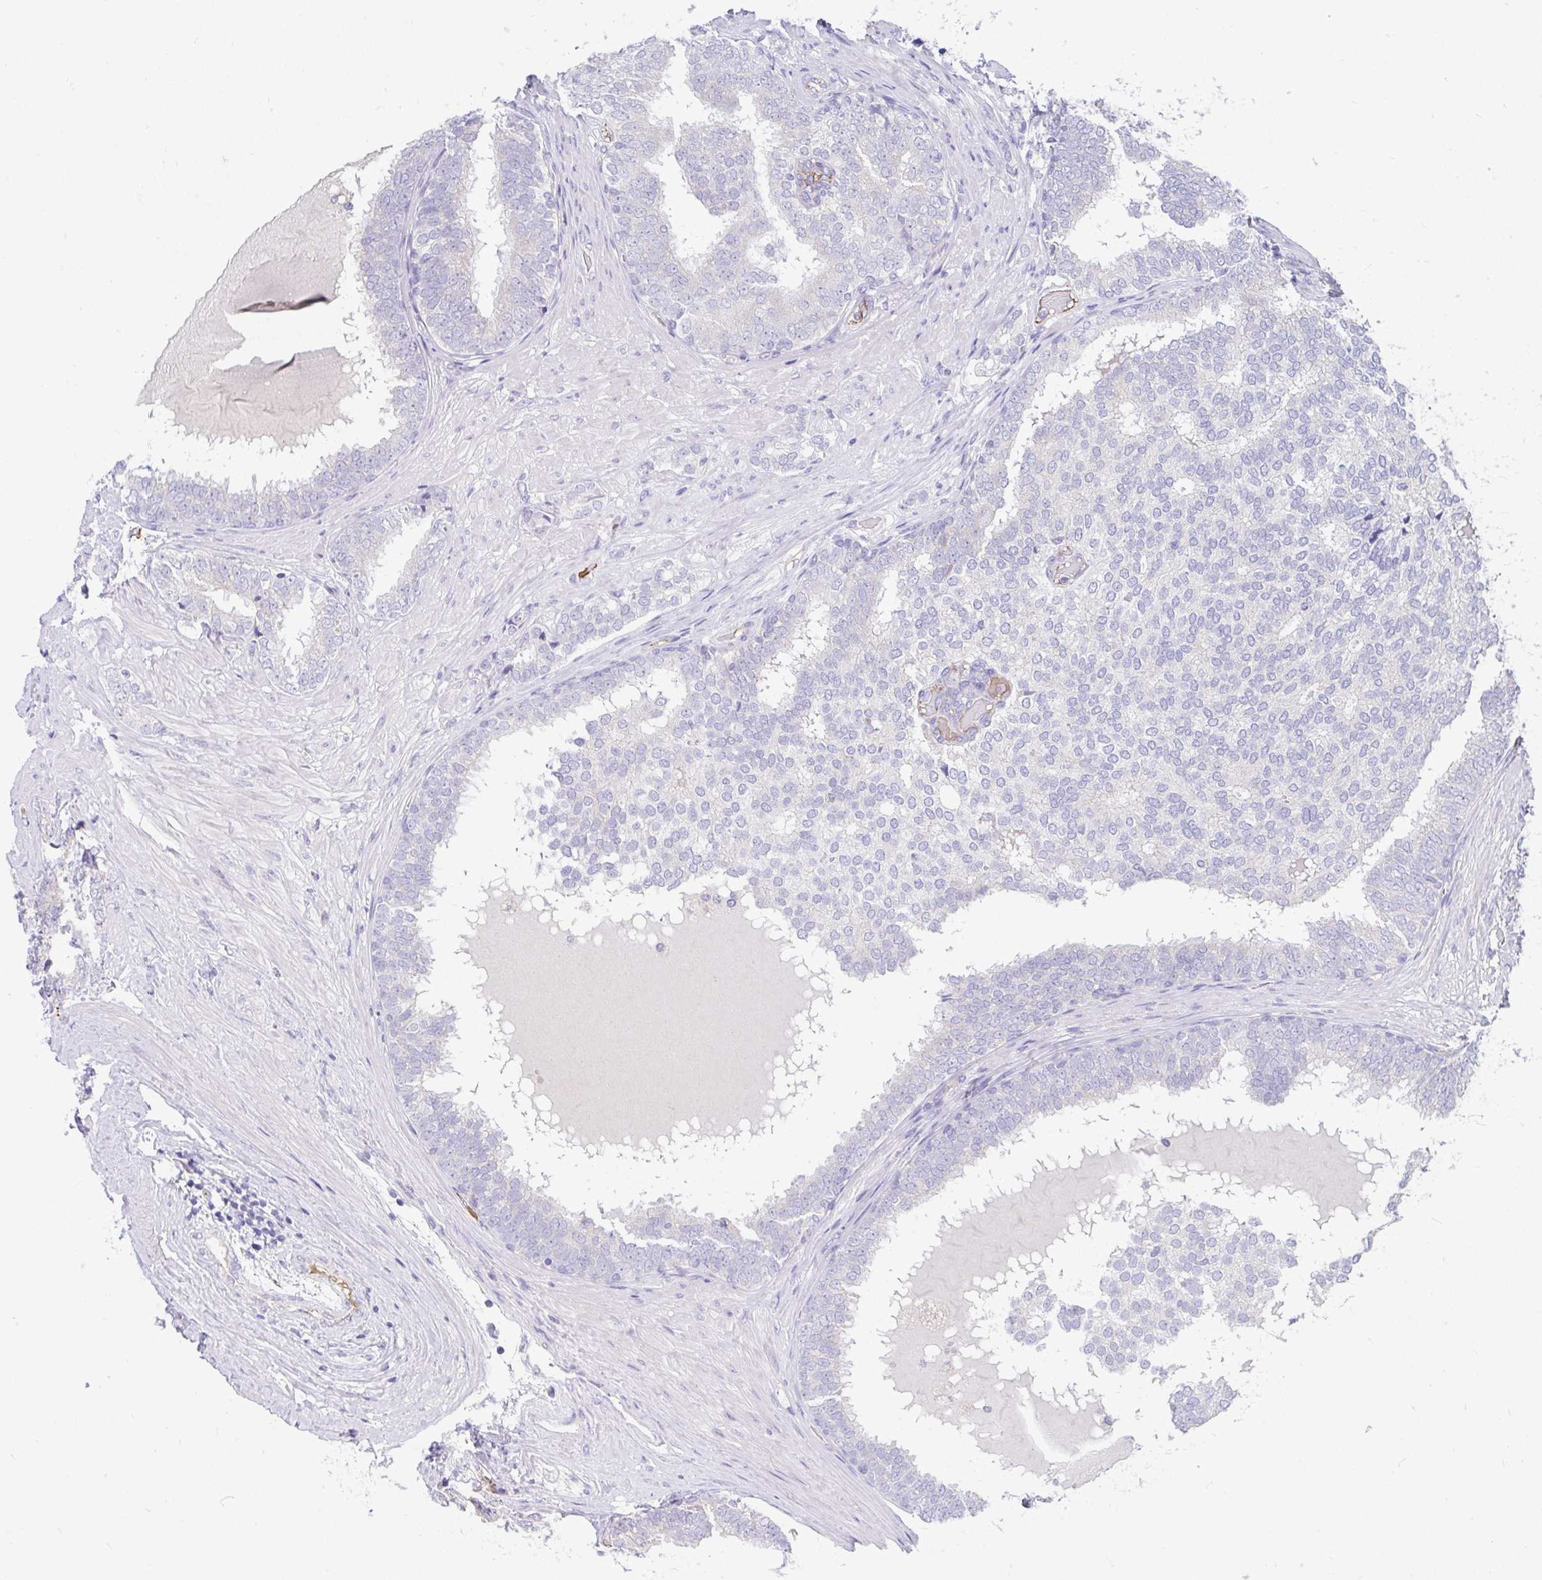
{"staining": {"intensity": "negative", "quantity": "none", "location": "none"}, "tissue": "prostate cancer", "cell_type": "Tumor cells", "image_type": "cancer", "snomed": [{"axis": "morphology", "description": "Adenocarcinoma, High grade"}, {"axis": "topography", "description": "Prostate"}], "caption": "Tumor cells are negative for brown protein staining in prostate cancer.", "gene": "CCSAP", "patient": {"sex": "male", "age": 72}}